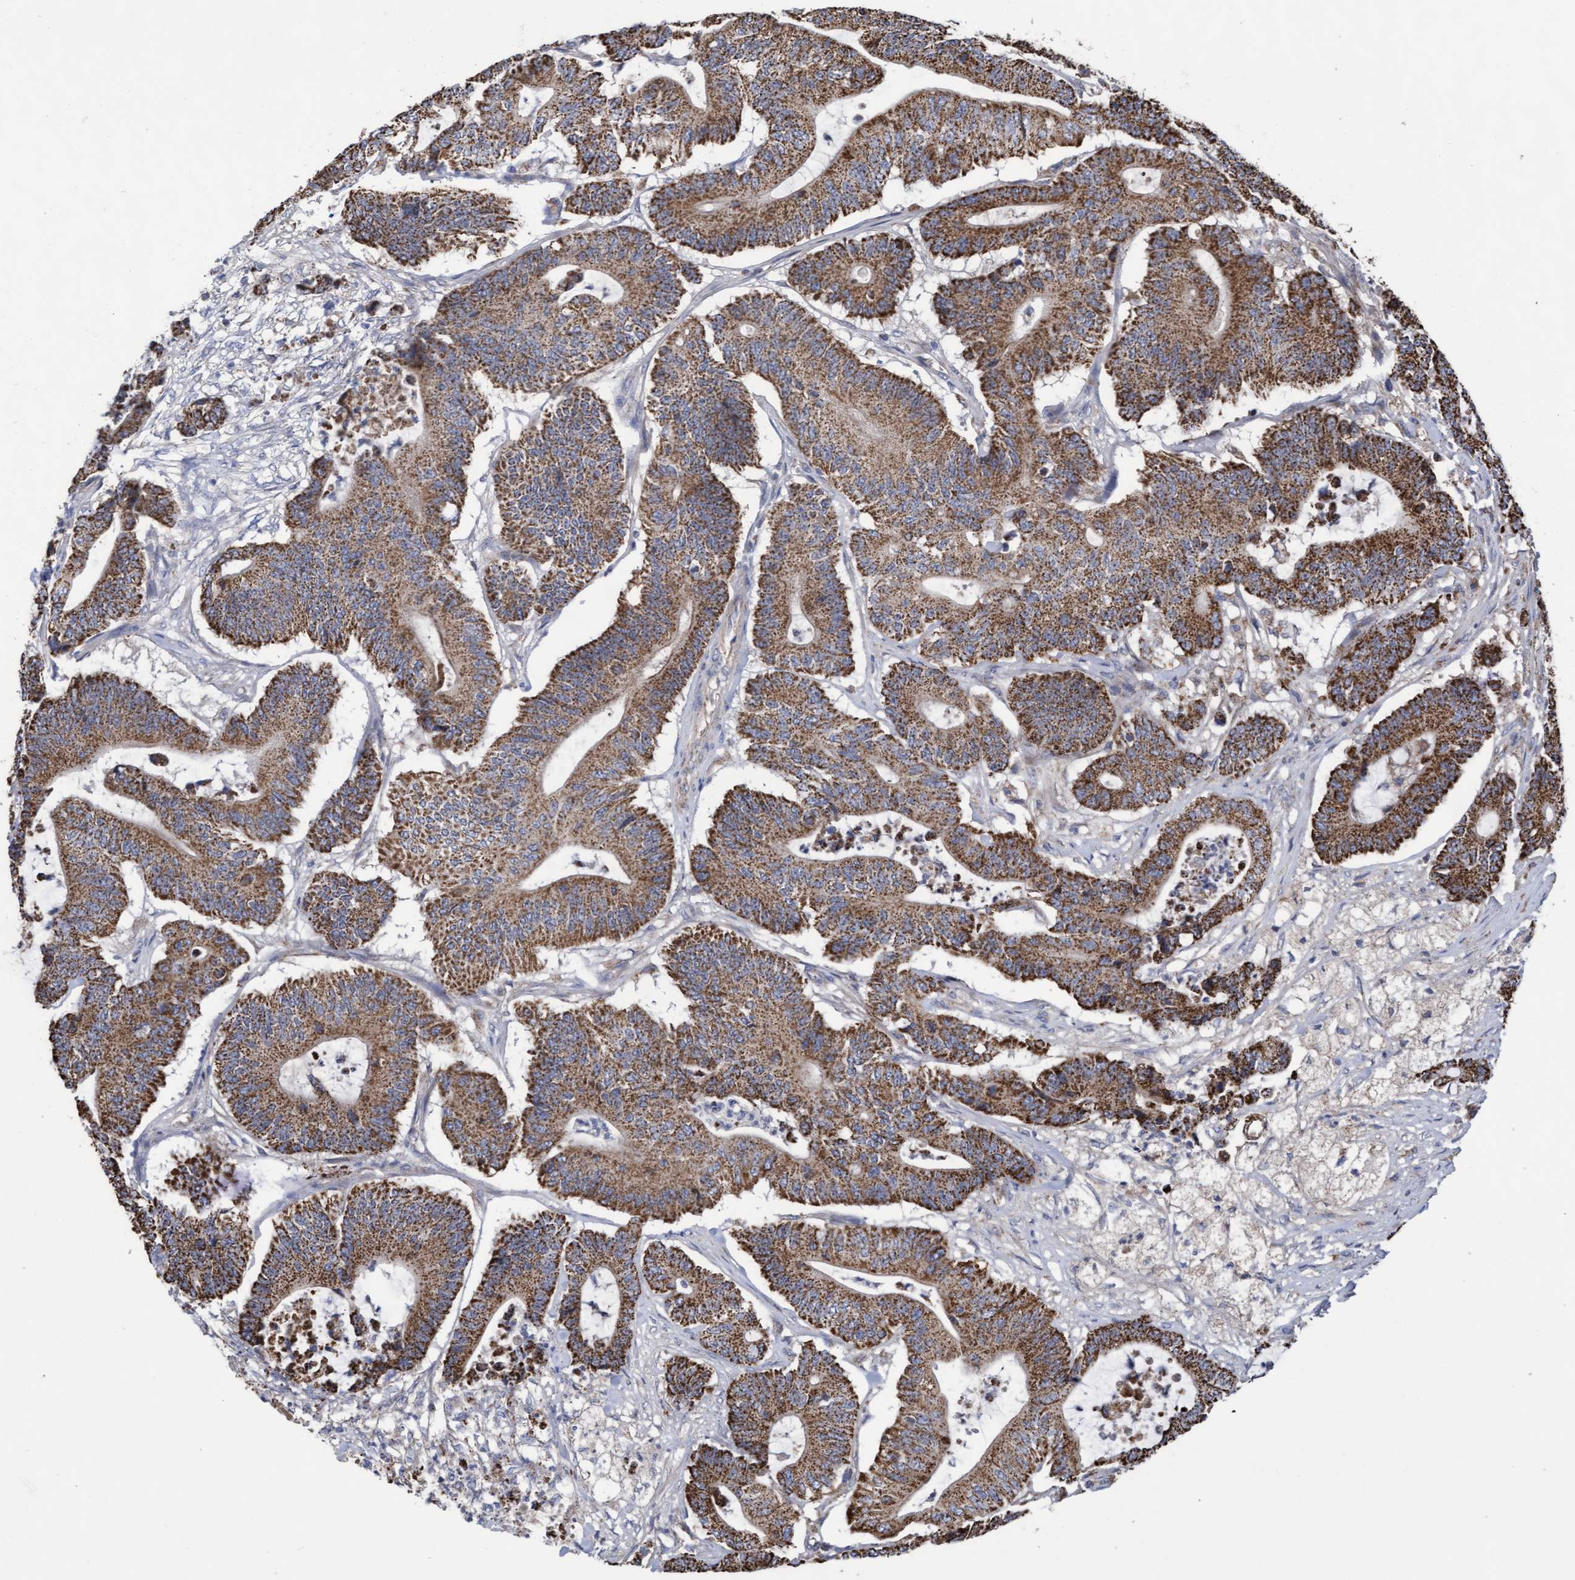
{"staining": {"intensity": "strong", "quantity": ">75%", "location": "cytoplasmic/membranous"}, "tissue": "colorectal cancer", "cell_type": "Tumor cells", "image_type": "cancer", "snomed": [{"axis": "morphology", "description": "Adenocarcinoma, NOS"}, {"axis": "topography", "description": "Colon"}], "caption": "About >75% of tumor cells in adenocarcinoma (colorectal) display strong cytoplasmic/membranous protein staining as visualized by brown immunohistochemical staining.", "gene": "COBL", "patient": {"sex": "female", "age": 84}}